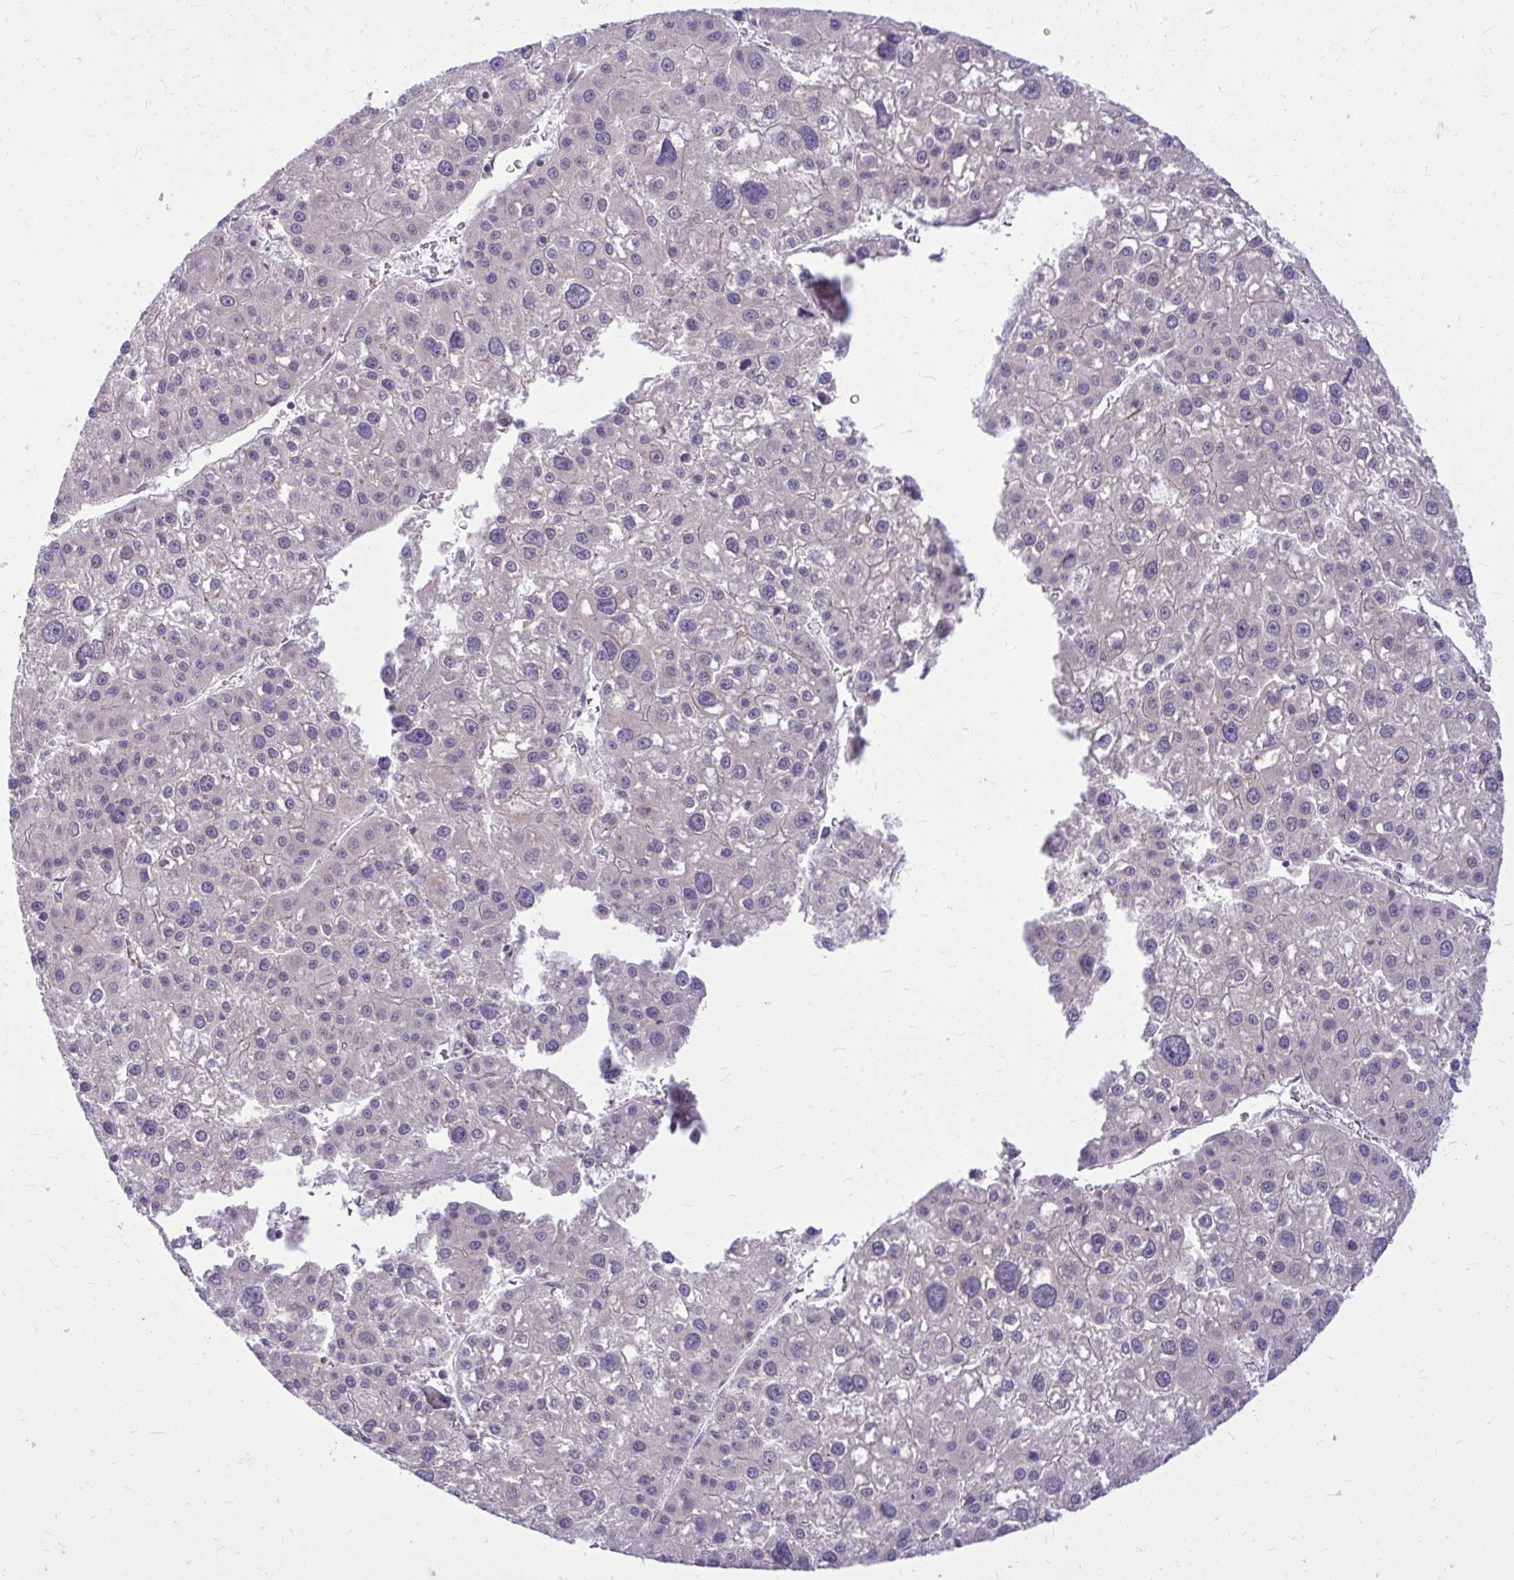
{"staining": {"intensity": "negative", "quantity": "none", "location": "none"}, "tissue": "liver cancer", "cell_type": "Tumor cells", "image_type": "cancer", "snomed": [{"axis": "morphology", "description": "Carcinoma, Hepatocellular, NOS"}, {"axis": "topography", "description": "Liver"}], "caption": "Hepatocellular carcinoma (liver) was stained to show a protein in brown. There is no significant expression in tumor cells.", "gene": "DPY19L1", "patient": {"sex": "male", "age": 73}}